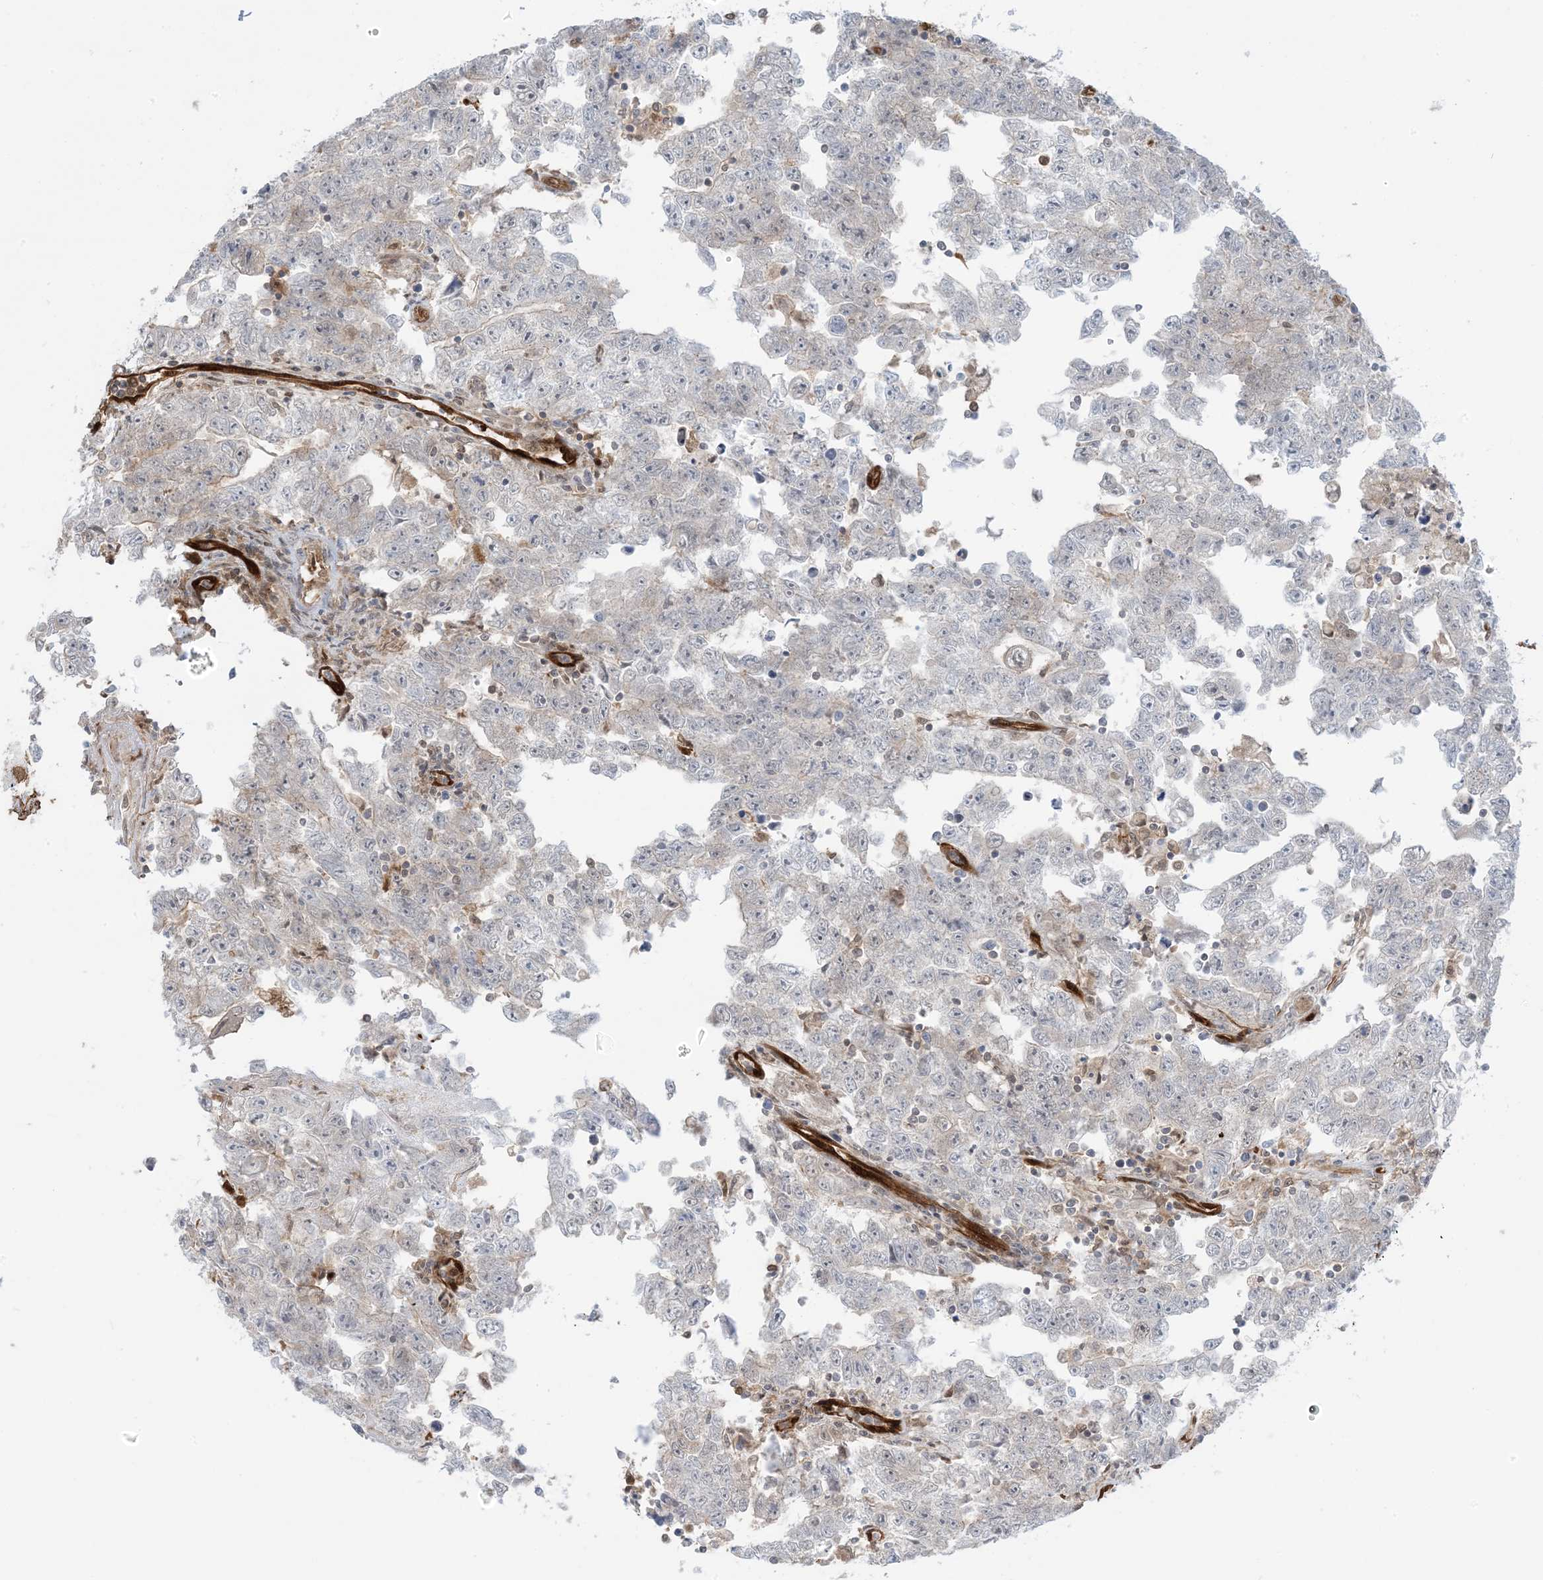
{"staining": {"intensity": "negative", "quantity": "none", "location": "none"}, "tissue": "testis cancer", "cell_type": "Tumor cells", "image_type": "cancer", "snomed": [{"axis": "morphology", "description": "Carcinoma, Embryonal, NOS"}, {"axis": "topography", "description": "Testis"}], "caption": "Immunohistochemical staining of testis cancer exhibits no significant expression in tumor cells.", "gene": "PPM1F", "patient": {"sex": "male", "age": 25}}